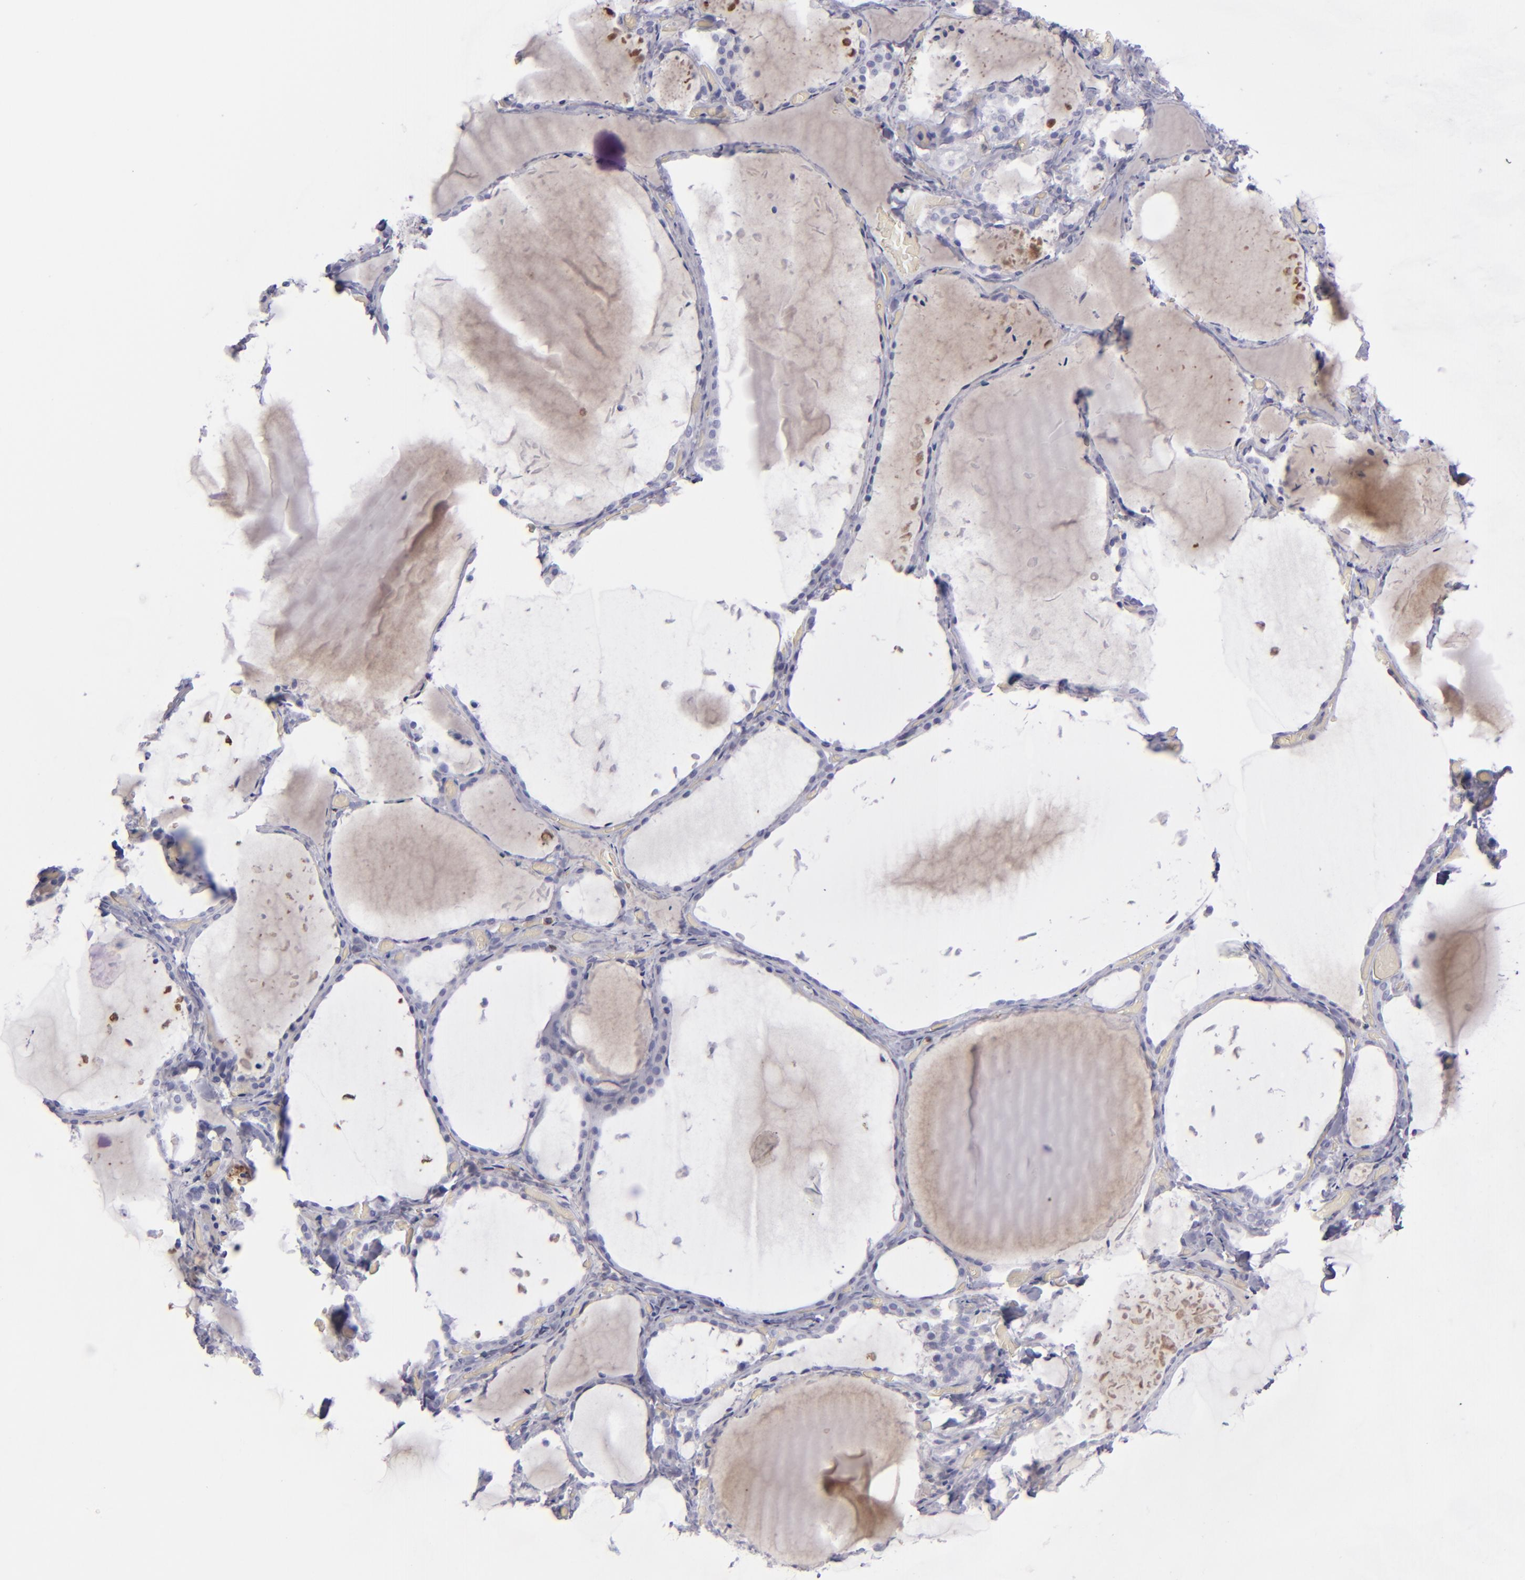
{"staining": {"intensity": "negative", "quantity": "none", "location": "none"}, "tissue": "thyroid gland", "cell_type": "Glandular cells", "image_type": "normal", "snomed": [{"axis": "morphology", "description": "Normal tissue, NOS"}, {"axis": "topography", "description": "Thyroid gland"}], "caption": "Micrograph shows no protein expression in glandular cells of normal thyroid gland. (Stains: DAB immunohistochemistry with hematoxylin counter stain, Microscopy: brightfield microscopy at high magnification).", "gene": "CD27", "patient": {"sex": "female", "age": 22}}